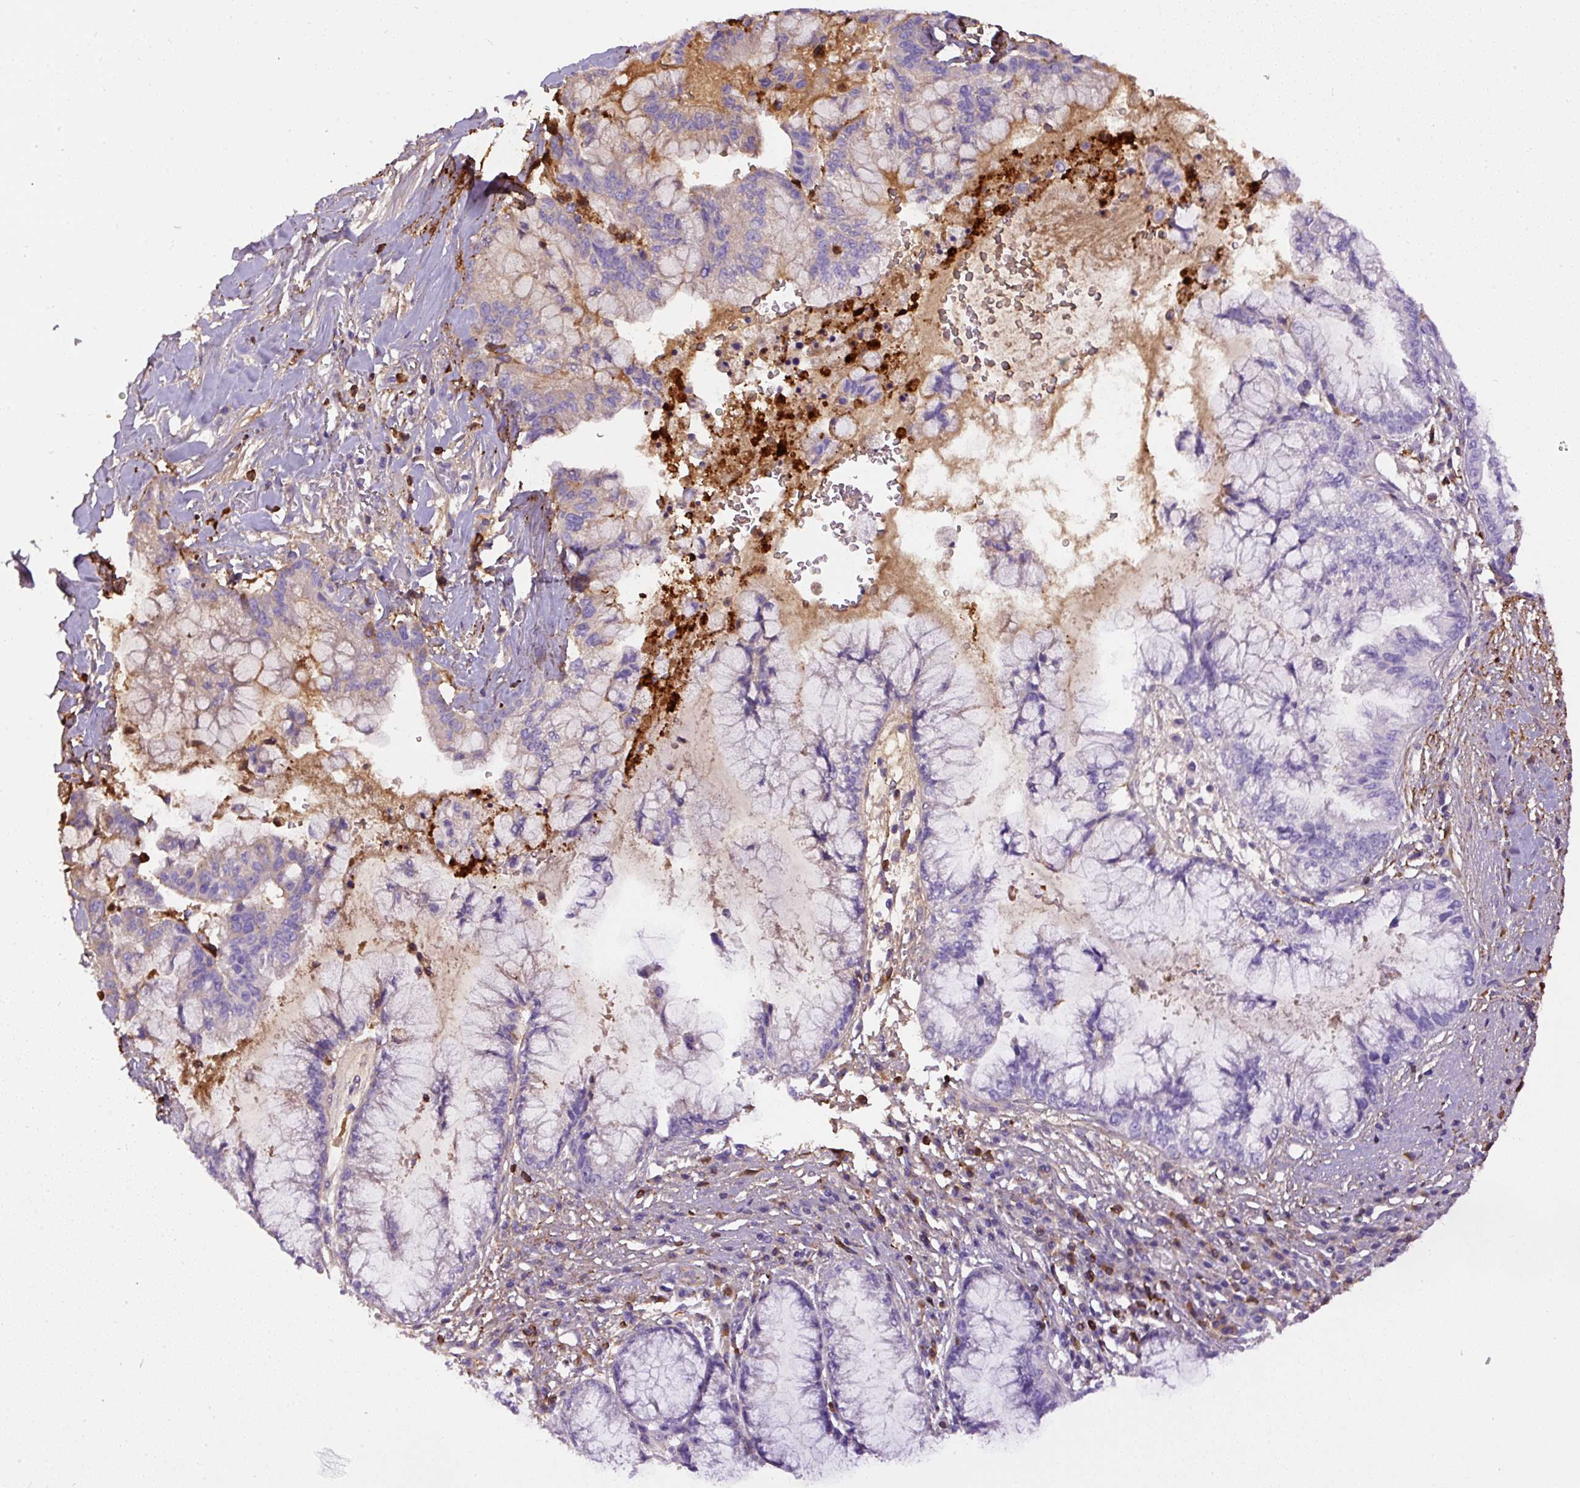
{"staining": {"intensity": "negative", "quantity": "none", "location": "none"}, "tissue": "pancreatic cancer", "cell_type": "Tumor cells", "image_type": "cancer", "snomed": [{"axis": "morphology", "description": "Adenocarcinoma, NOS"}, {"axis": "topography", "description": "Pancreas"}], "caption": "An immunohistochemistry (IHC) photomicrograph of pancreatic adenocarcinoma is shown. There is no staining in tumor cells of pancreatic adenocarcinoma.", "gene": "APCS", "patient": {"sex": "male", "age": 73}}